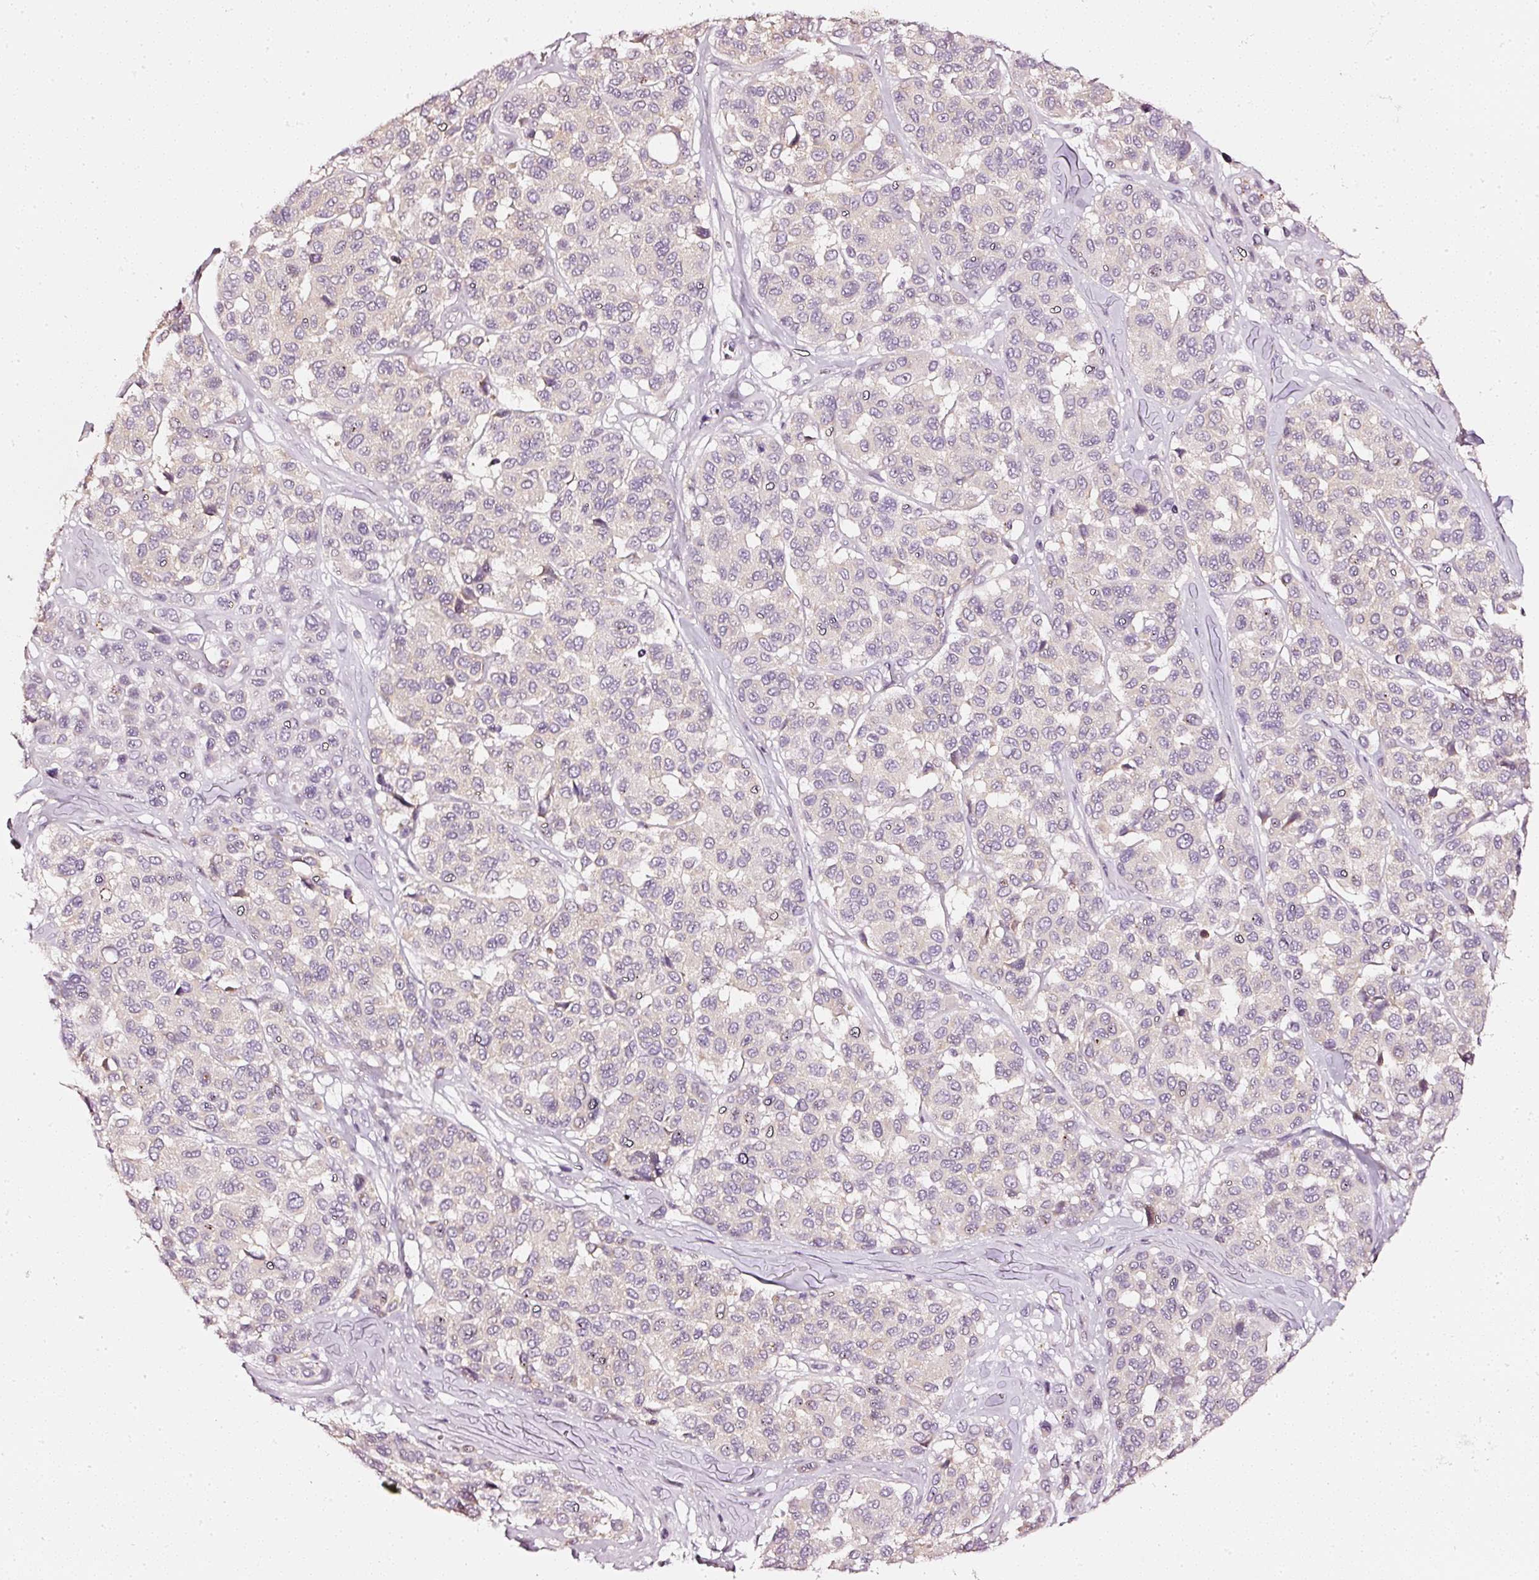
{"staining": {"intensity": "negative", "quantity": "none", "location": "none"}, "tissue": "melanoma", "cell_type": "Tumor cells", "image_type": "cancer", "snomed": [{"axis": "morphology", "description": "Malignant melanoma, NOS"}, {"axis": "topography", "description": "Skin"}], "caption": "This is an immunohistochemistry photomicrograph of human melanoma. There is no positivity in tumor cells.", "gene": "CNP", "patient": {"sex": "female", "age": 66}}